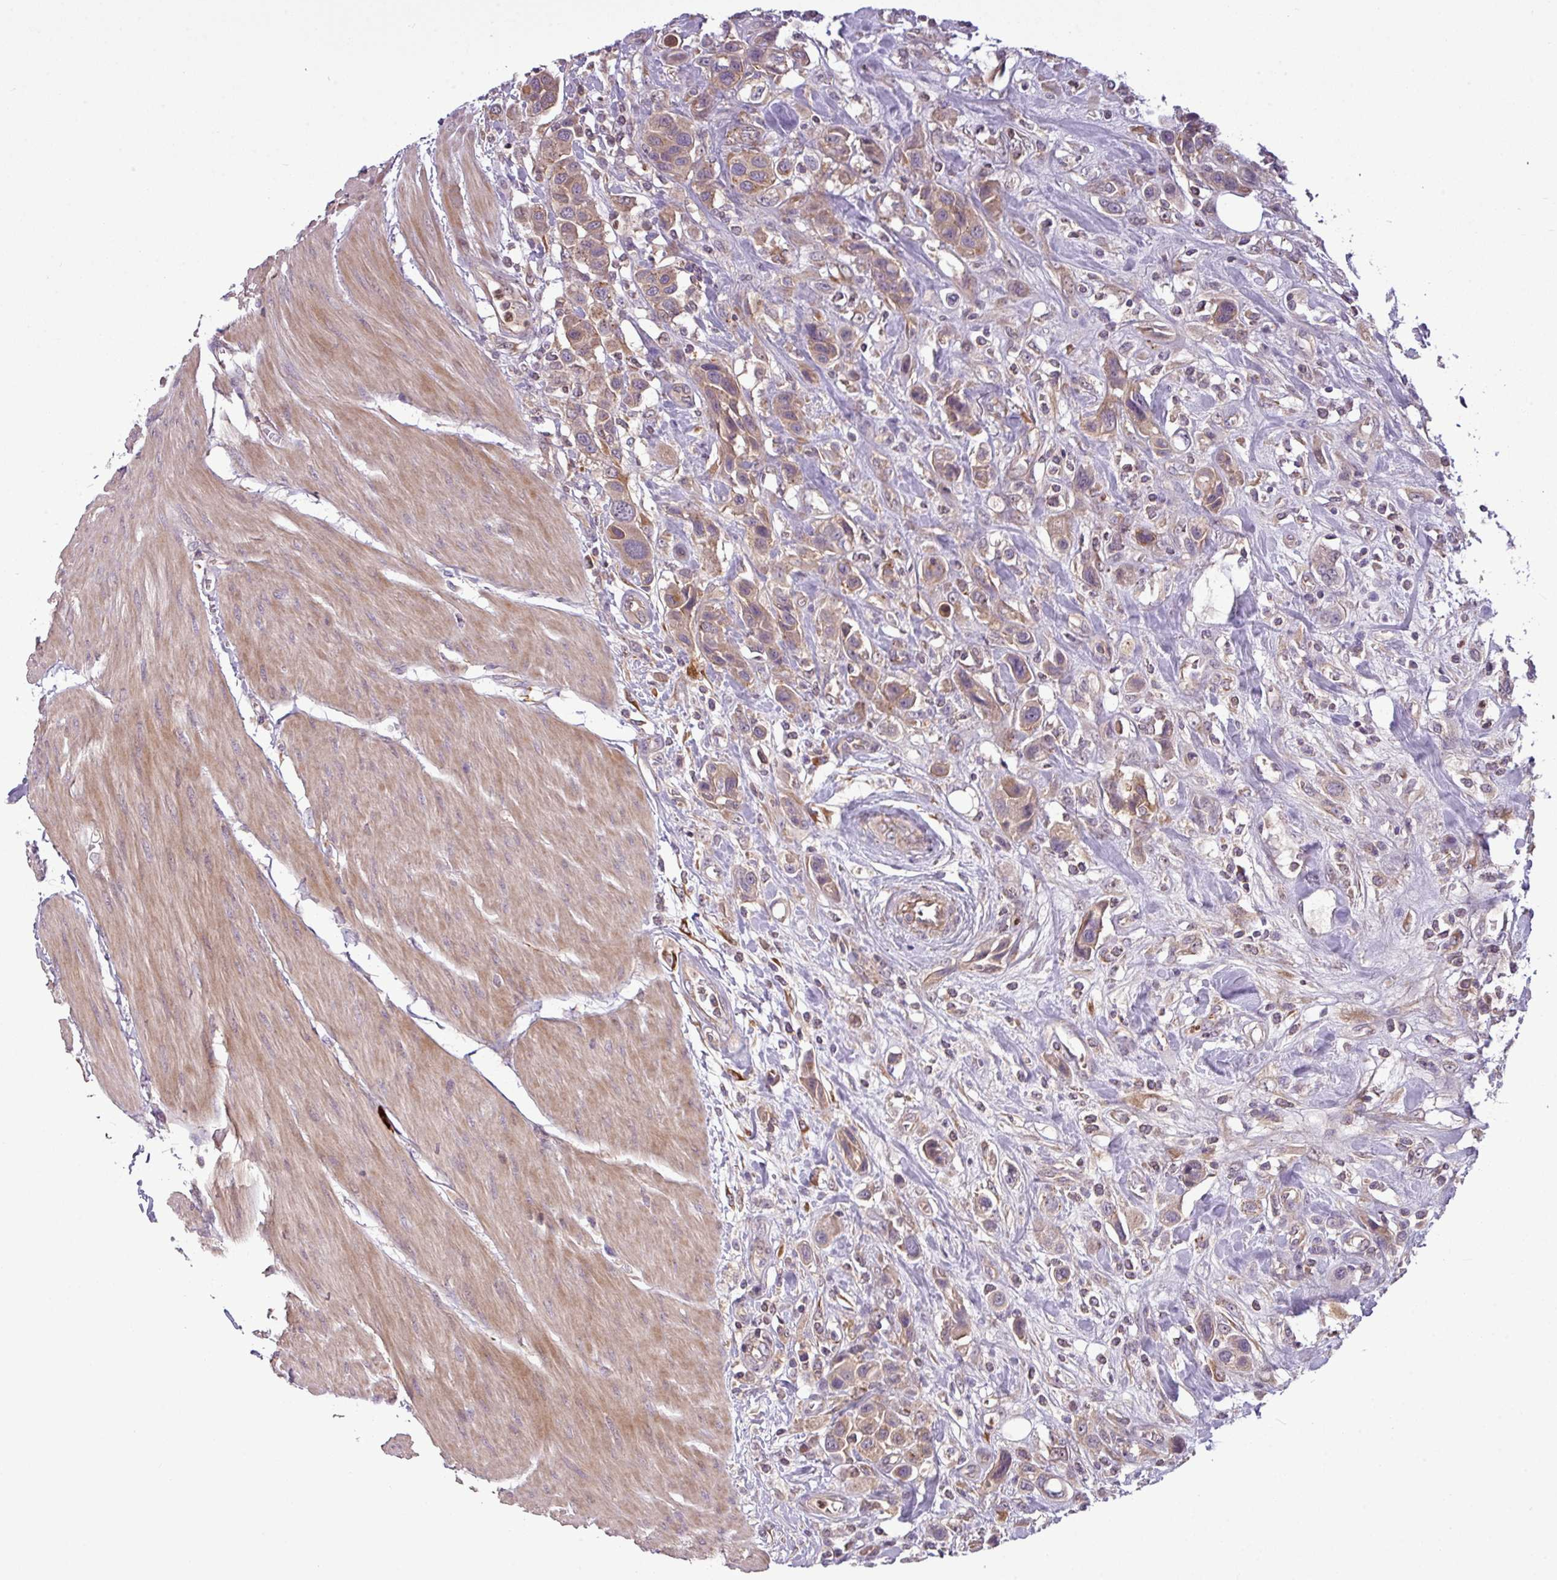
{"staining": {"intensity": "weak", "quantity": ">75%", "location": "cytoplasmic/membranous"}, "tissue": "urothelial cancer", "cell_type": "Tumor cells", "image_type": "cancer", "snomed": [{"axis": "morphology", "description": "Urothelial carcinoma, High grade"}, {"axis": "topography", "description": "Urinary bladder"}], "caption": "Tumor cells demonstrate weak cytoplasmic/membranous expression in about >75% of cells in high-grade urothelial carcinoma.", "gene": "PAPLN", "patient": {"sex": "male", "age": 50}}